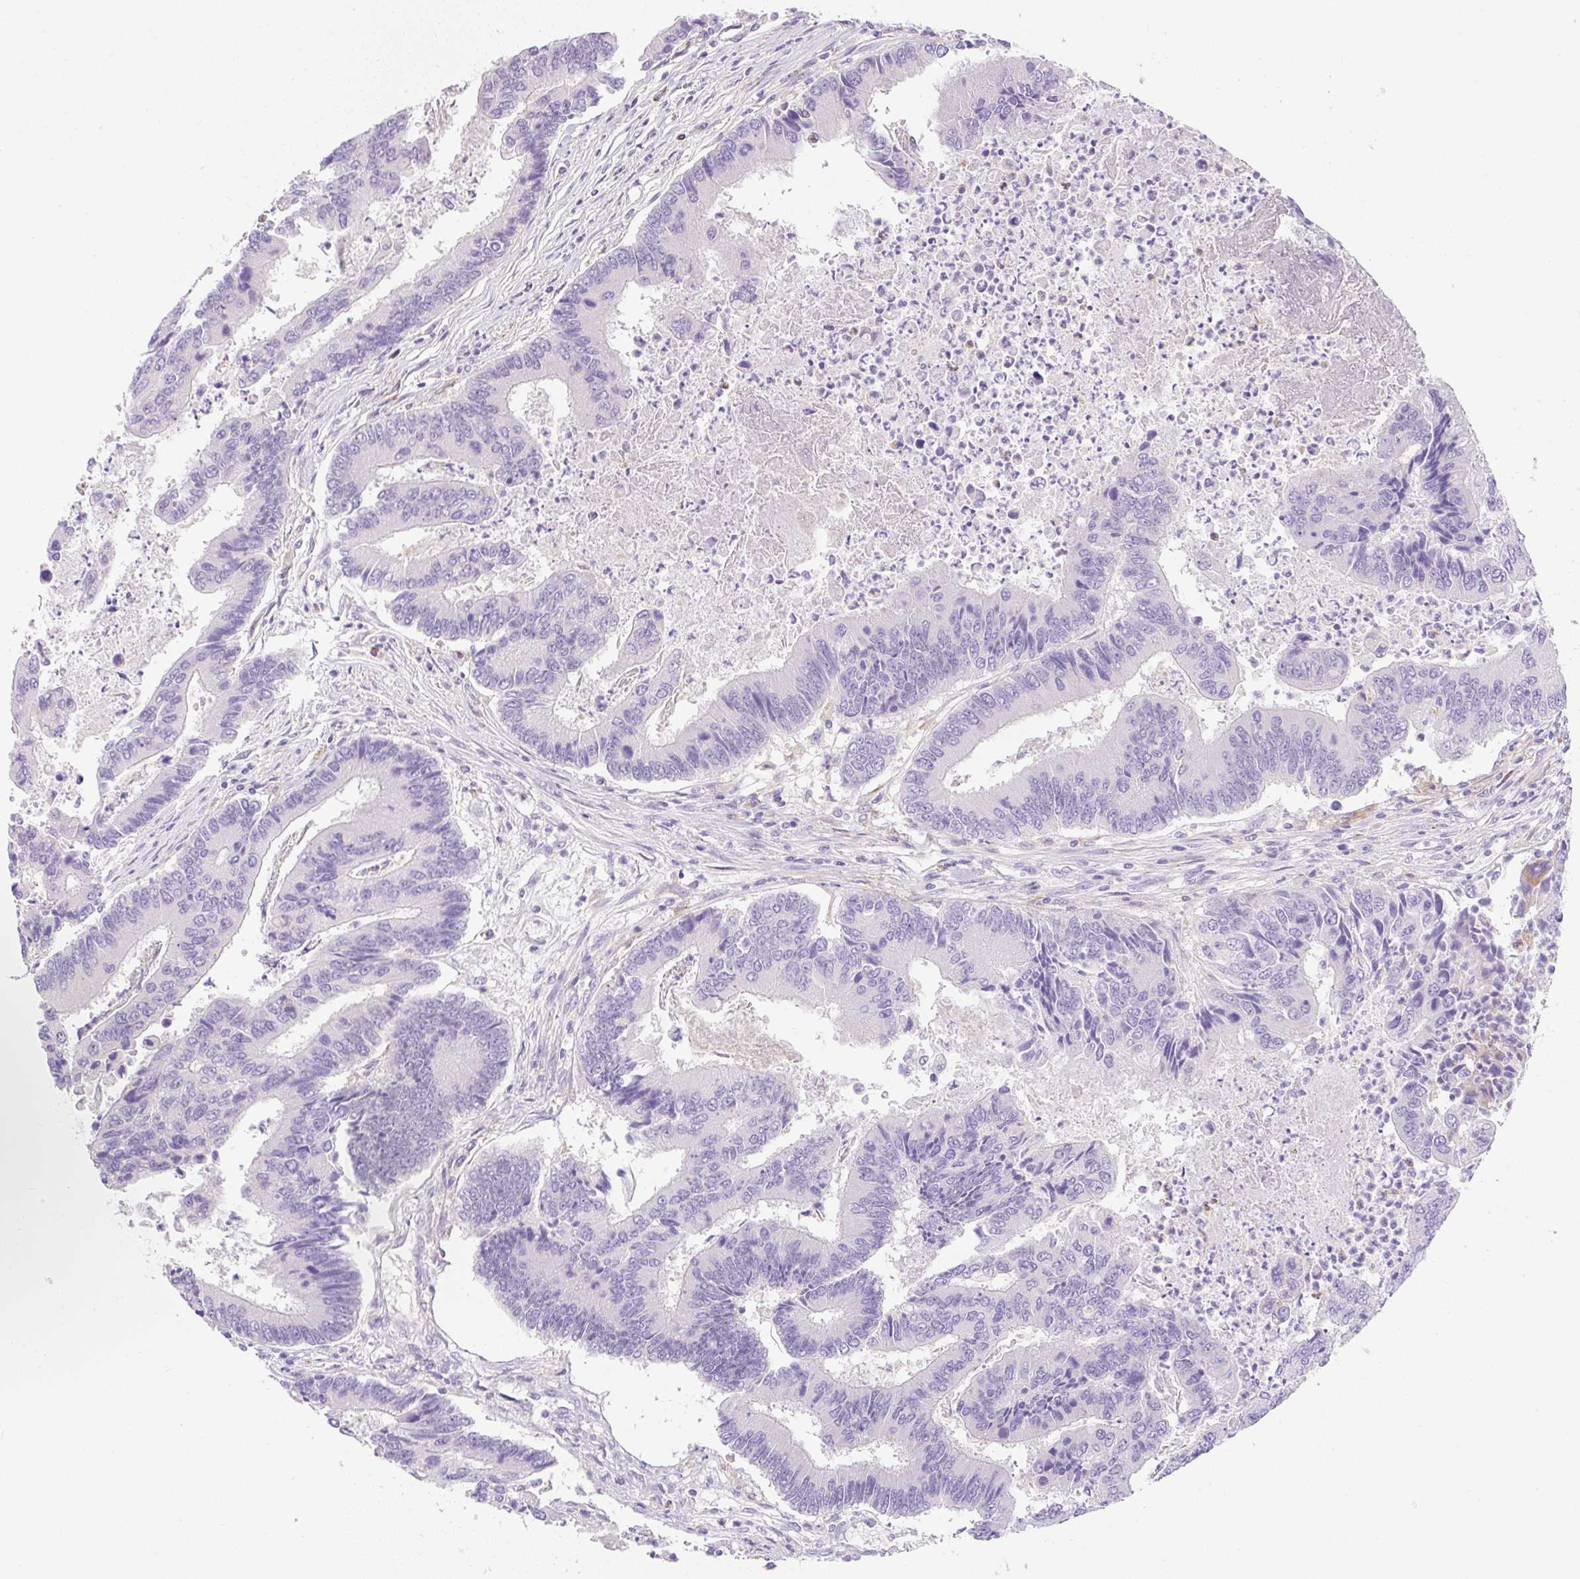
{"staining": {"intensity": "negative", "quantity": "none", "location": "none"}, "tissue": "colorectal cancer", "cell_type": "Tumor cells", "image_type": "cancer", "snomed": [{"axis": "morphology", "description": "Adenocarcinoma, NOS"}, {"axis": "topography", "description": "Colon"}], "caption": "The IHC histopathology image has no significant expression in tumor cells of adenocarcinoma (colorectal) tissue.", "gene": "TDRD15", "patient": {"sex": "female", "age": 67}}